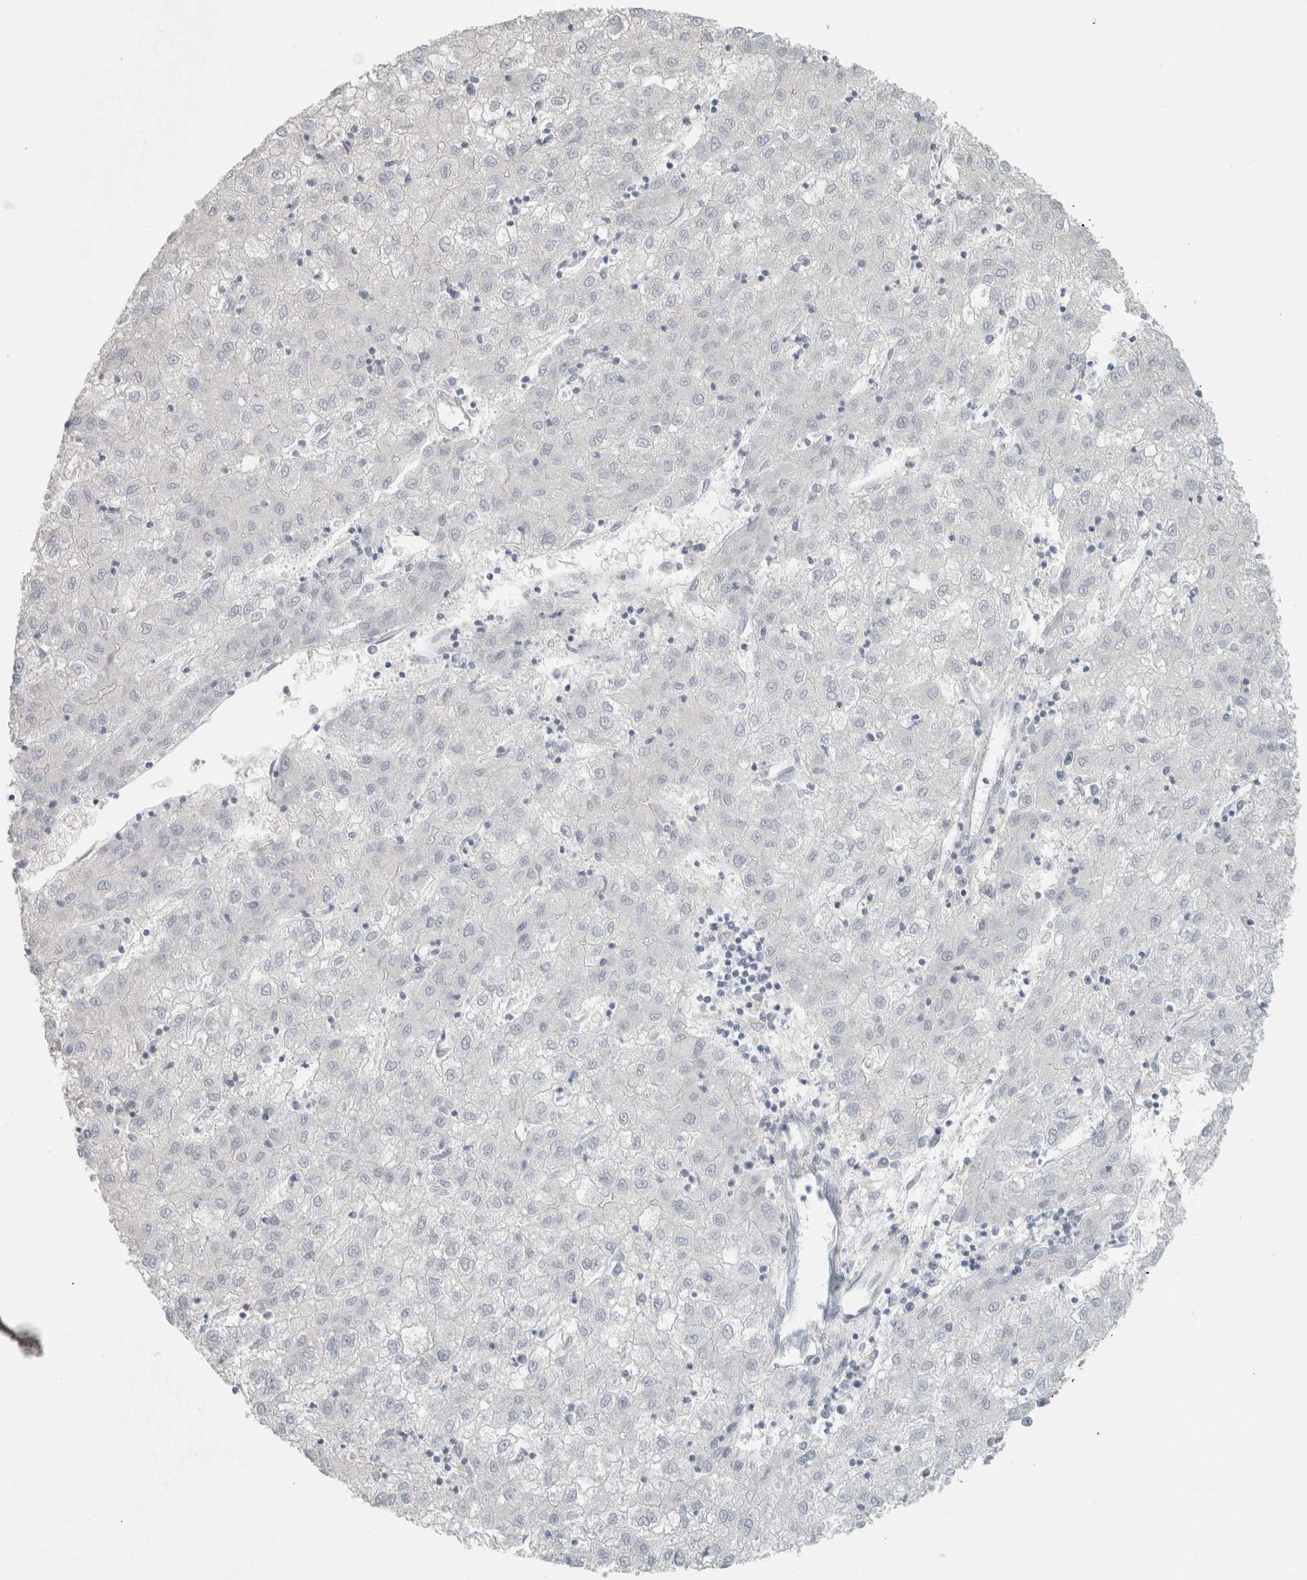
{"staining": {"intensity": "negative", "quantity": "none", "location": "none"}, "tissue": "liver cancer", "cell_type": "Tumor cells", "image_type": "cancer", "snomed": [{"axis": "morphology", "description": "Carcinoma, Hepatocellular, NOS"}, {"axis": "topography", "description": "Liver"}], "caption": "There is no significant expression in tumor cells of hepatocellular carcinoma (liver).", "gene": "SCIN", "patient": {"sex": "male", "age": 72}}